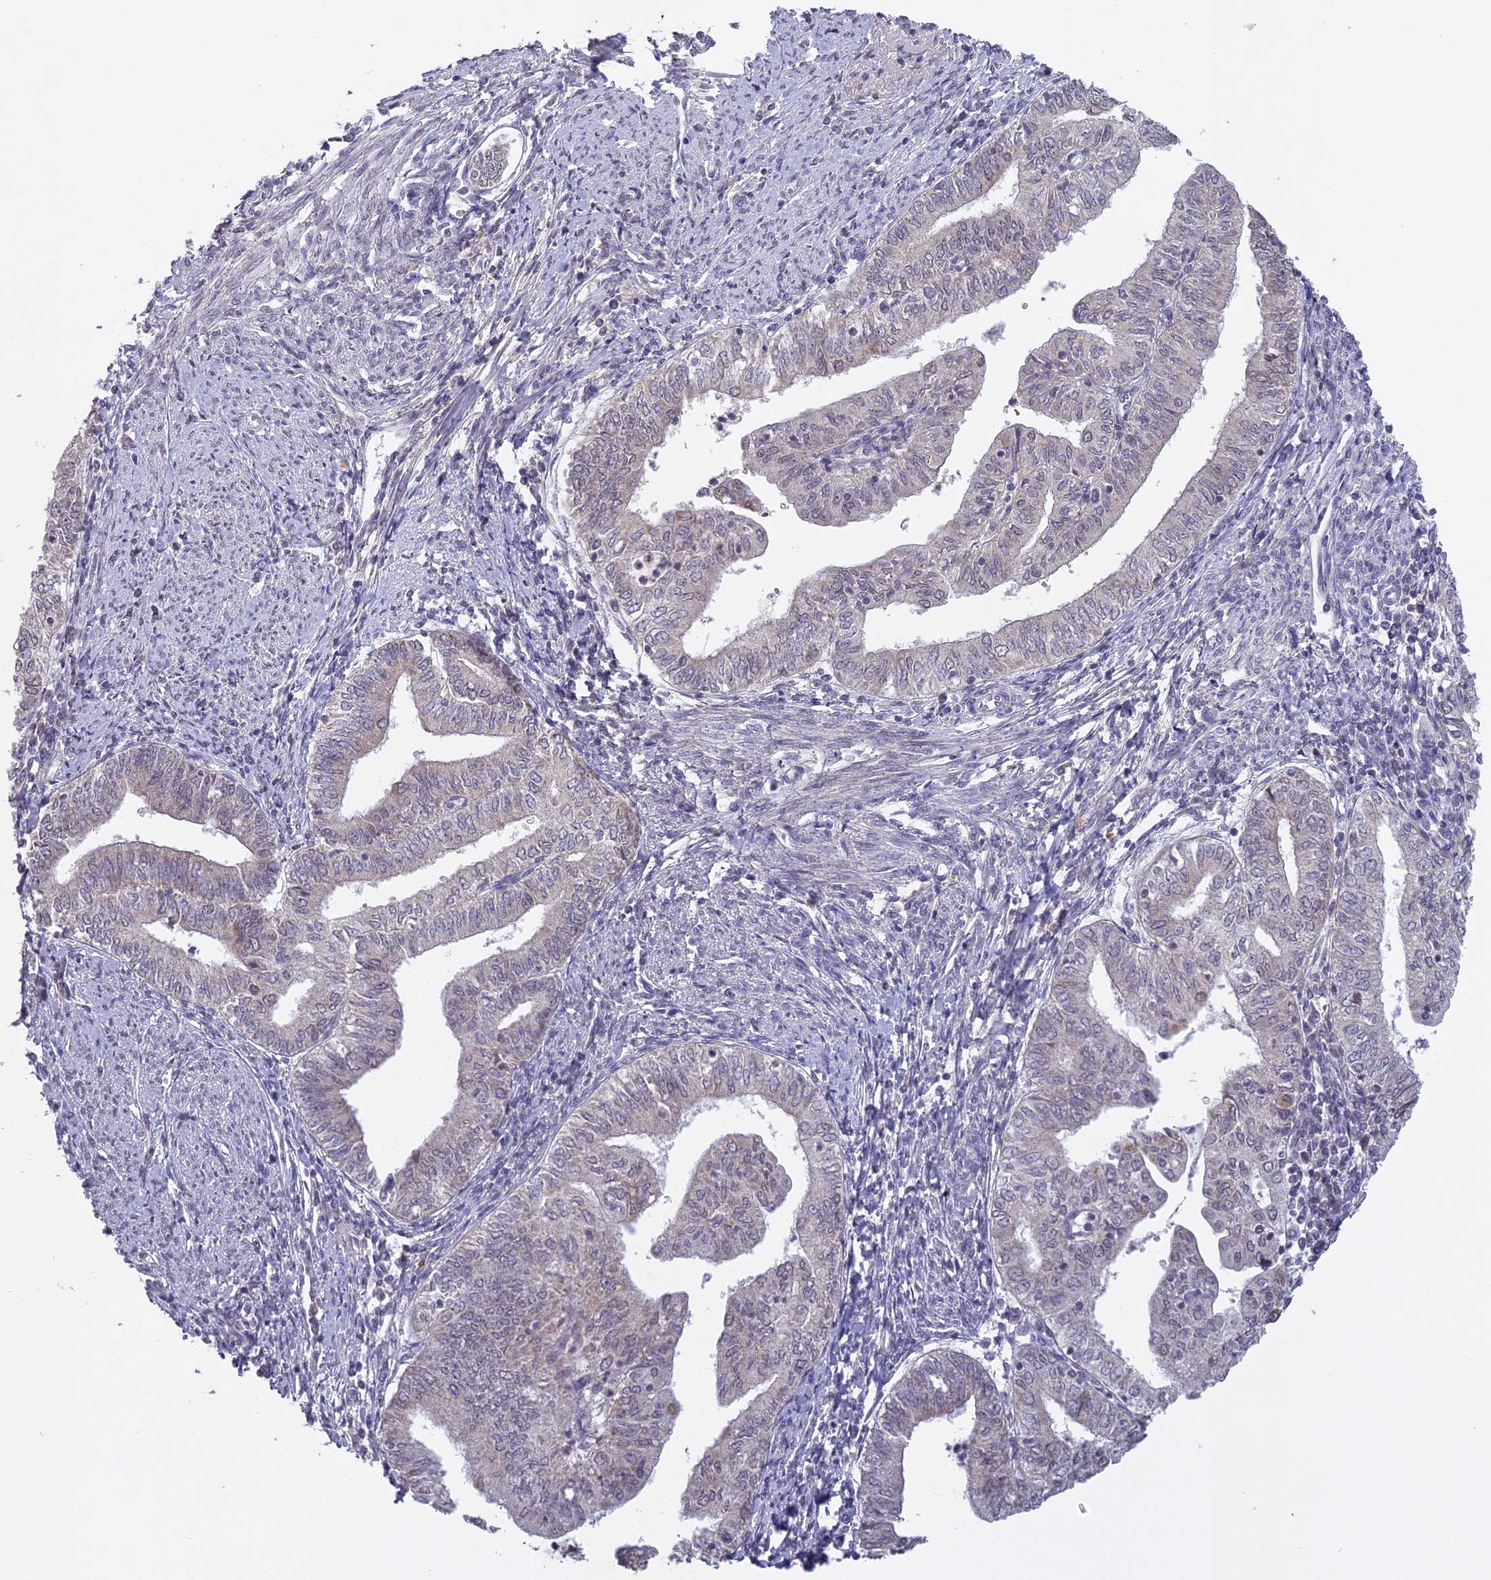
{"staining": {"intensity": "negative", "quantity": "none", "location": "none"}, "tissue": "endometrial cancer", "cell_type": "Tumor cells", "image_type": "cancer", "snomed": [{"axis": "morphology", "description": "Adenocarcinoma, NOS"}, {"axis": "topography", "description": "Endometrium"}], "caption": "Endometrial cancer was stained to show a protein in brown. There is no significant expression in tumor cells.", "gene": "ERG28", "patient": {"sex": "female", "age": 66}}